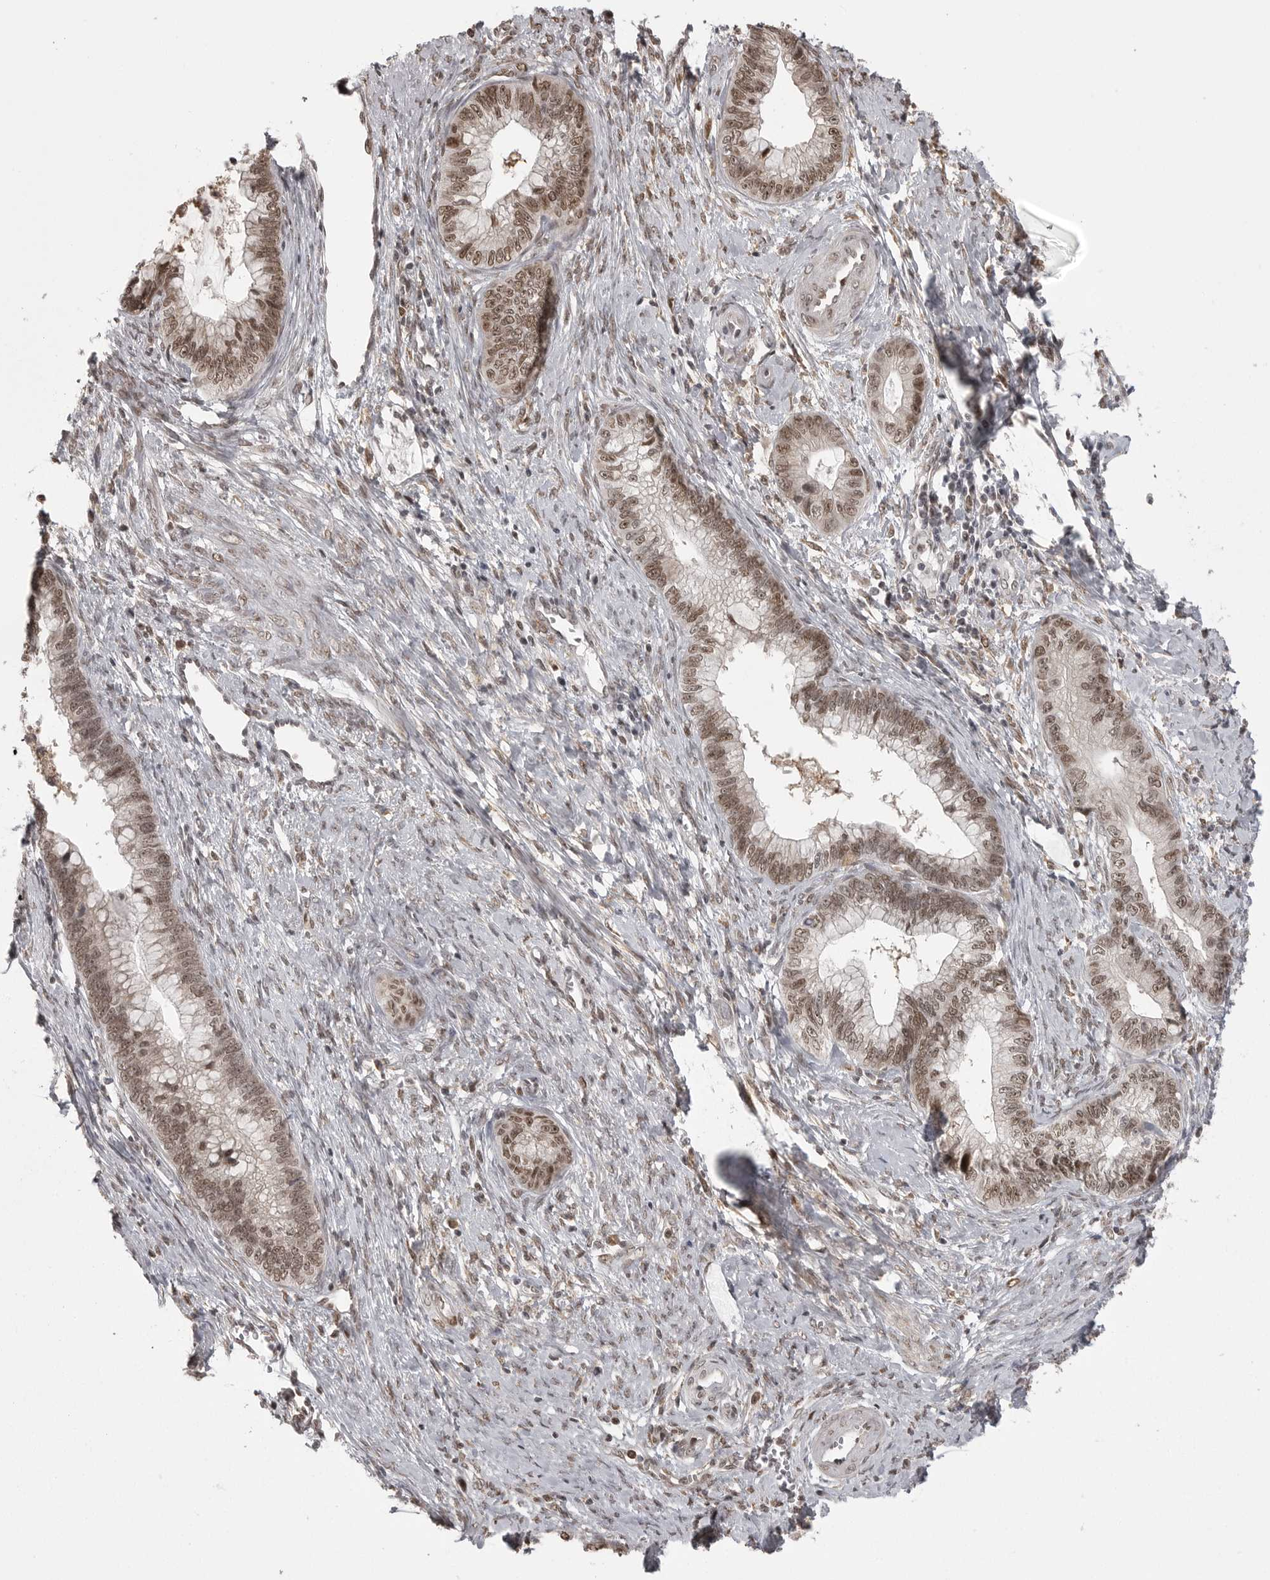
{"staining": {"intensity": "moderate", "quantity": ">75%", "location": "nuclear"}, "tissue": "cervical cancer", "cell_type": "Tumor cells", "image_type": "cancer", "snomed": [{"axis": "morphology", "description": "Adenocarcinoma, NOS"}, {"axis": "topography", "description": "Cervix"}], "caption": "This is a histology image of IHC staining of cervical adenocarcinoma, which shows moderate expression in the nuclear of tumor cells.", "gene": "ISG20L2", "patient": {"sex": "female", "age": 44}}